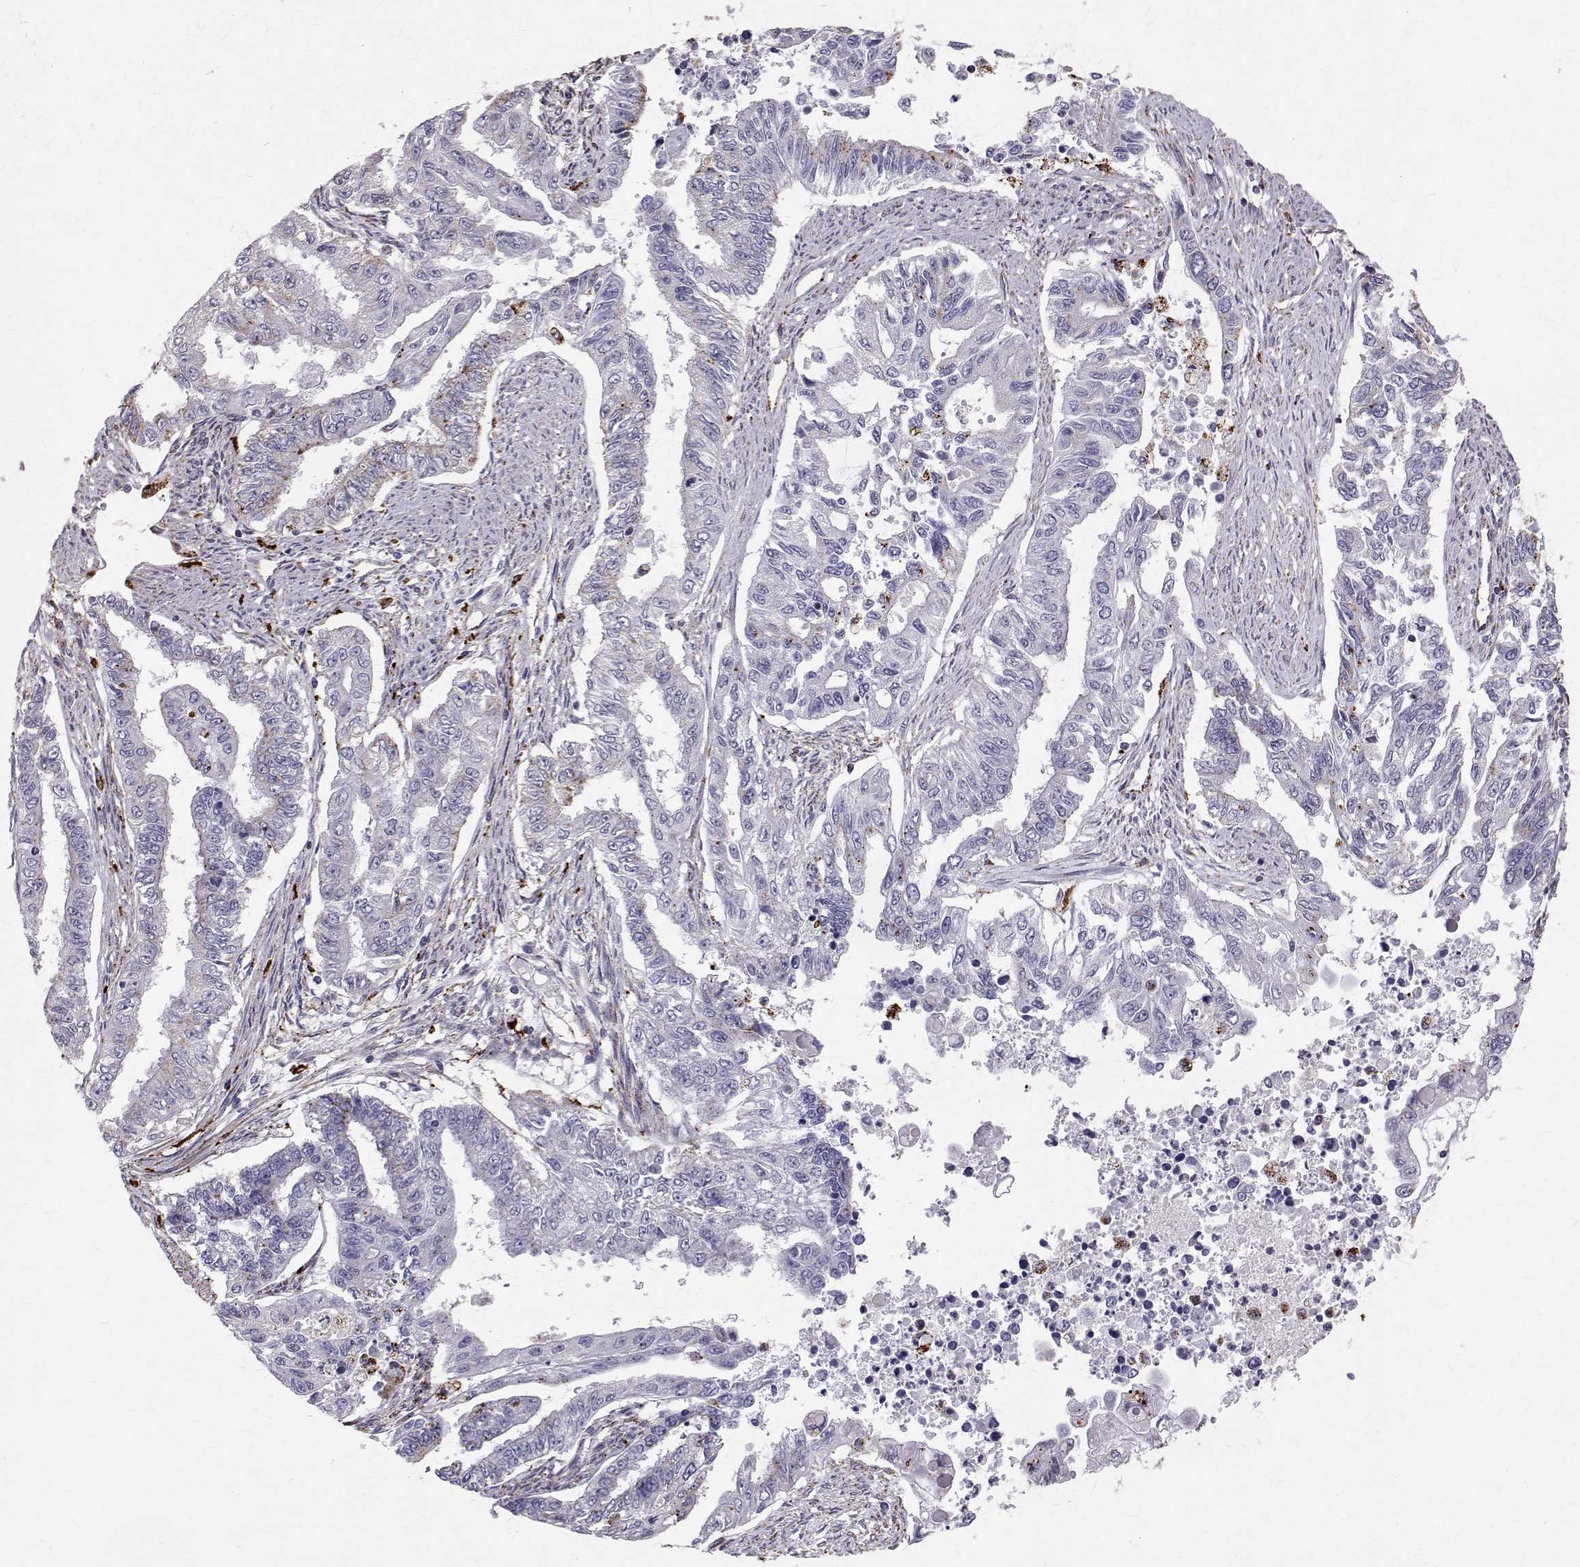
{"staining": {"intensity": "negative", "quantity": "none", "location": "none"}, "tissue": "endometrial cancer", "cell_type": "Tumor cells", "image_type": "cancer", "snomed": [{"axis": "morphology", "description": "Adenocarcinoma, NOS"}, {"axis": "topography", "description": "Uterus"}], "caption": "A histopathology image of human endometrial adenocarcinoma is negative for staining in tumor cells.", "gene": "TPP1", "patient": {"sex": "female", "age": 59}}